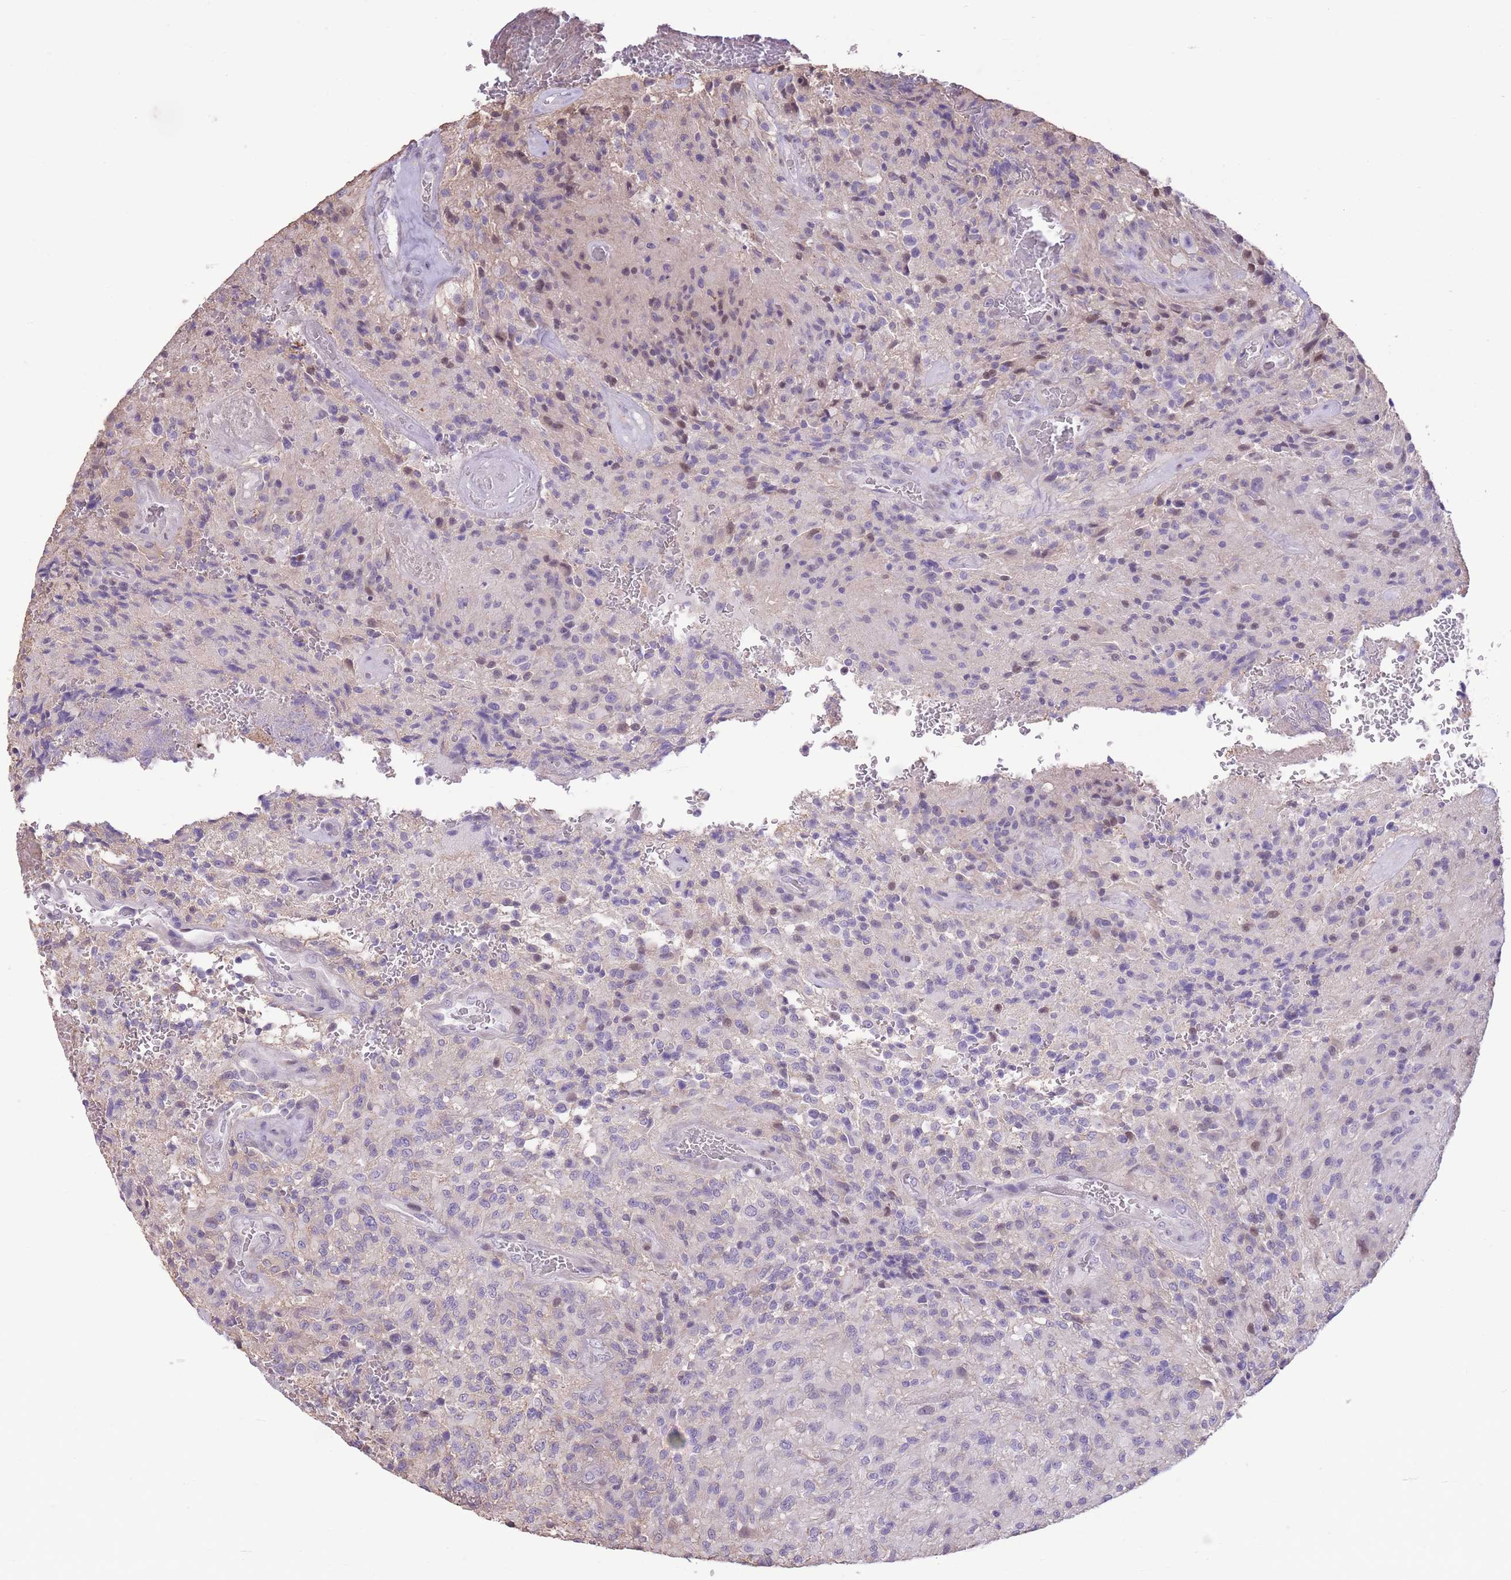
{"staining": {"intensity": "negative", "quantity": "none", "location": "none"}, "tissue": "glioma", "cell_type": "Tumor cells", "image_type": "cancer", "snomed": [{"axis": "morphology", "description": "Normal tissue, NOS"}, {"axis": "morphology", "description": "Glioma, malignant, High grade"}, {"axis": "topography", "description": "Cerebral cortex"}], "caption": "Malignant glioma (high-grade) was stained to show a protein in brown. There is no significant staining in tumor cells.", "gene": "WDR70", "patient": {"sex": "male", "age": 56}}